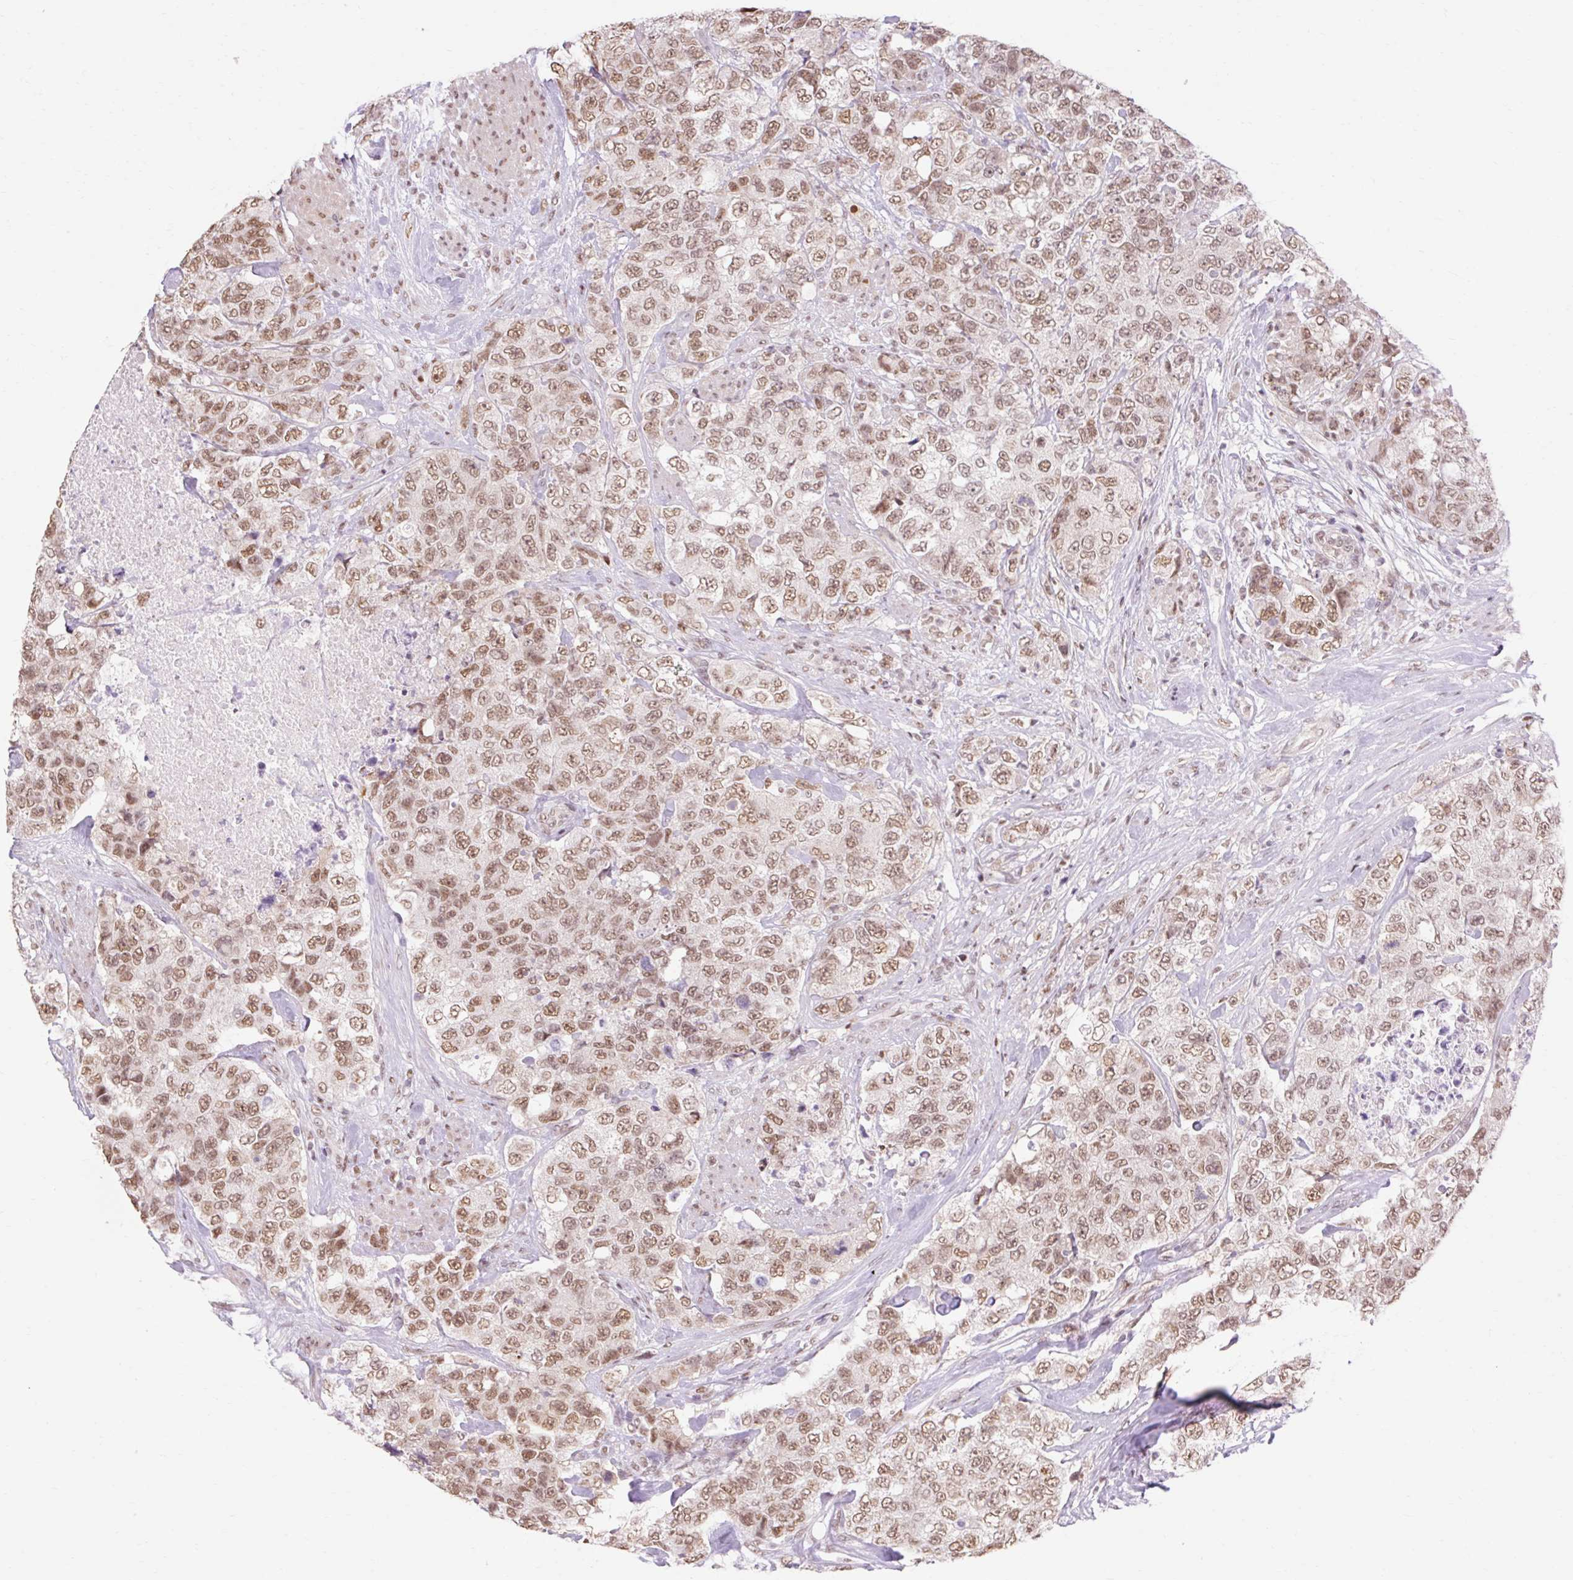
{"staining": {"intensity": "moderate", "quantity": ">75%", "location": "nuclear"}, "tissue": "urothelial cancer", "cell_type": "Tumor cells", "image_type": "cancer", "snomed": [{"axis": "morphology", "description": "Urothelial carcinoma, High grade"}, {"axis": "topography", "description": "Urinary bladder"}], "caption": "Urothelial cancer tissue shows moderate nuclear positivity in about >75% of tumor cells, visualized by immunohistochemistry. (DAB IHC with brightfield microscopy, high magnification).", "gene": "NPIPB12", "patient": {"sex": "female", "age": 78}}